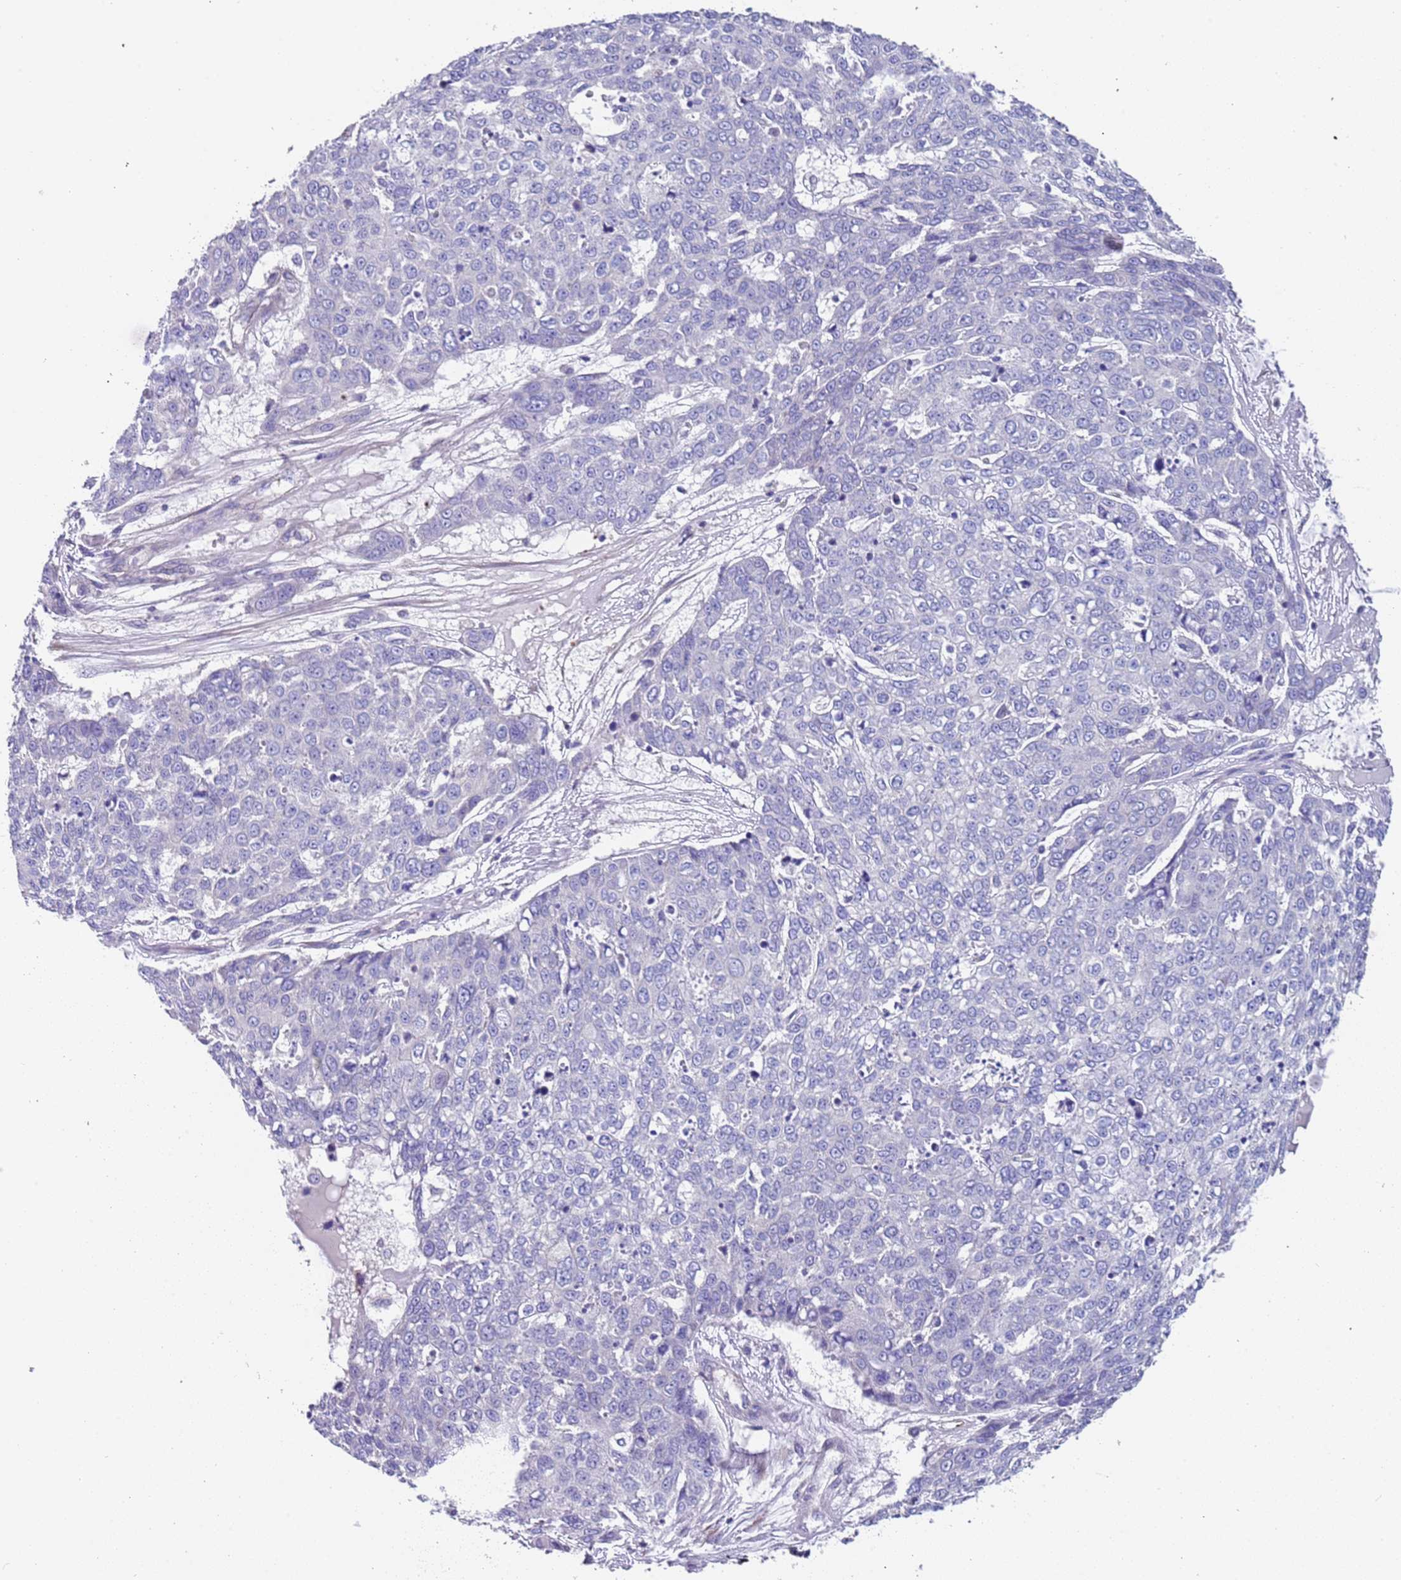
{"staining": {"intensity": "negative", "quantity": "none", "location": "none"}, "tissue": "skin cancer", "cell_type": "Tumor cells", "image_type": "cancer", "snomed": [{"axis": "morphology", "description": "Squamous cell carcinoma, NOS"}, {"axis": "topography", "description": "Skin"}], "caption": "Skin cancer was stained to show a protein in brown. There is no significant expression in tumor cells. Brightfield microscopy of immunohistochemistry (IHC) stained with DAB (3,3'-diaminobenzidine) (brown) and hematoxylin (blue), captured at high magnification.", "gene": "LAMB4", "patient": {"sex": "male", "age": 71}}